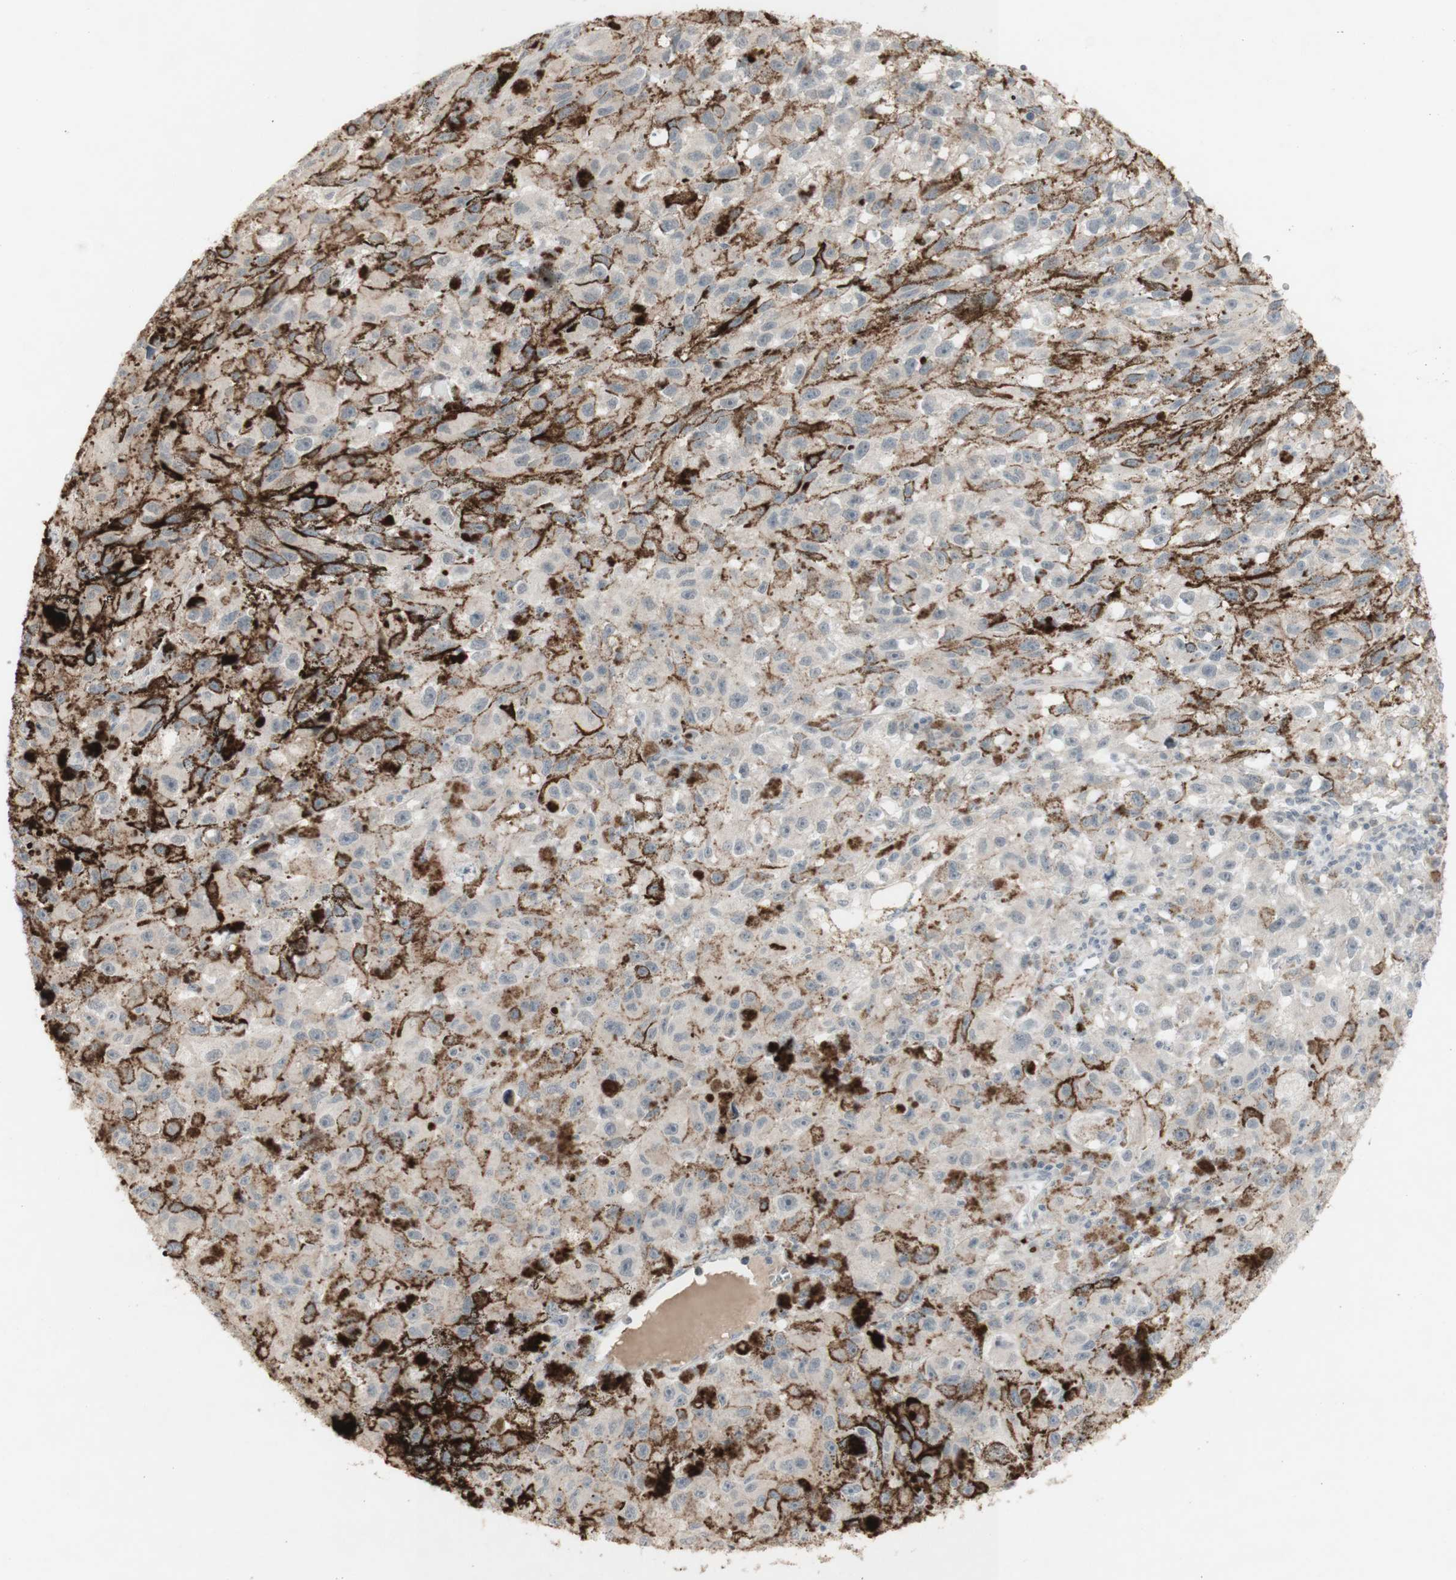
{"staining": {"intensity": "negative", "quantity": "none", "location": "none"}, "tissue": "melanoma", "cell_type": "Tumor cells", "image_type": "cancer", "snomed": [{"axis": "morphology", "description": "Malignant melanoma, NOS"}, {"axis": "topography", "description": "Skin"}], "caption": "Melanoma was stained to show a protein in brown. There is no significant staining in tumor cells.", "gene": "C1orf116", "patient": {"sex": "female", "age": 104}}